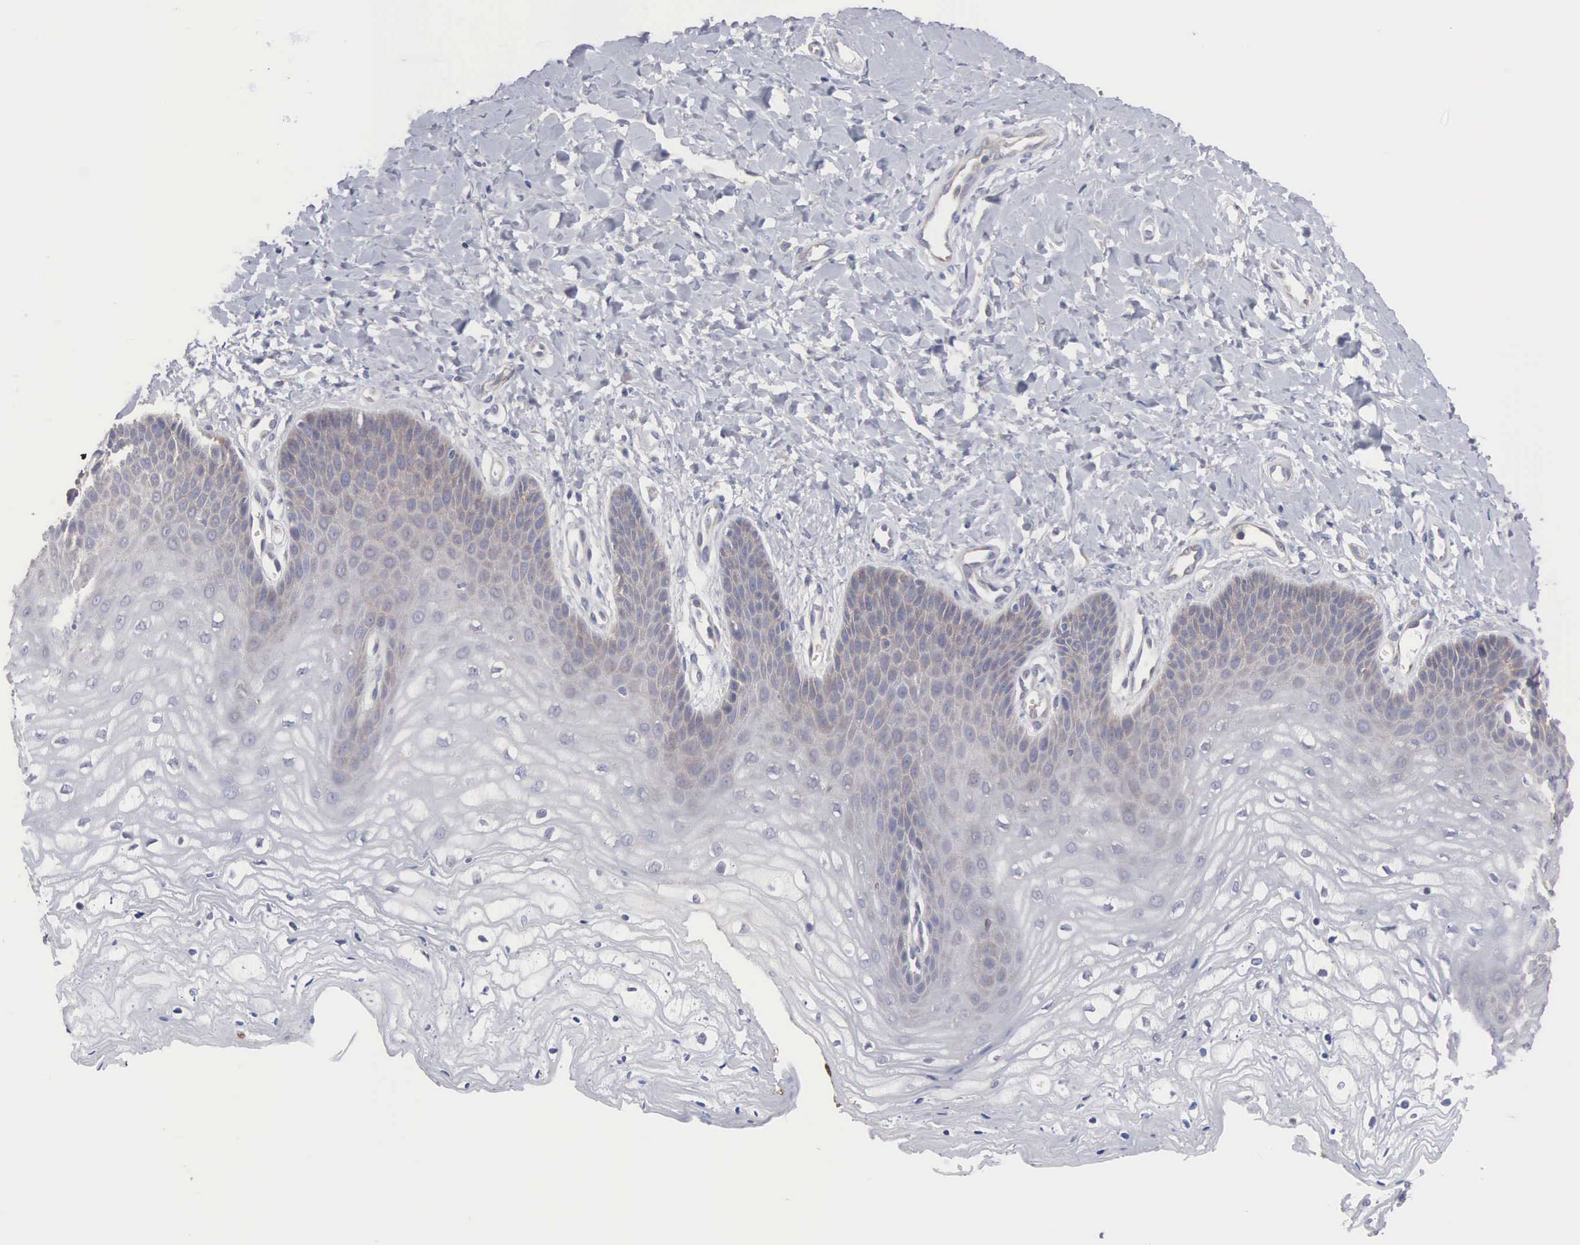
{"staining": {"intensity": "weak", "quantity": "25%-75%", "location": "cytoplasmic/membranous"}, "tissue": "vagina", "cell_type": "Squamous epithelial cells", "image_type": "normal", "snomed": [{"axis": "morphology", "description": "Normal tissue, NOS"}, {"axis": "topography", "description": "Vagina"}], "caption": "The photomicrograph reveals staining of normal vagina, revealing weak cytoplasmic/membranous protein staining (brown color) within squamous epithelial cells.", "gene": "INF2", "patient": {"sex": "female", "age": 68}}